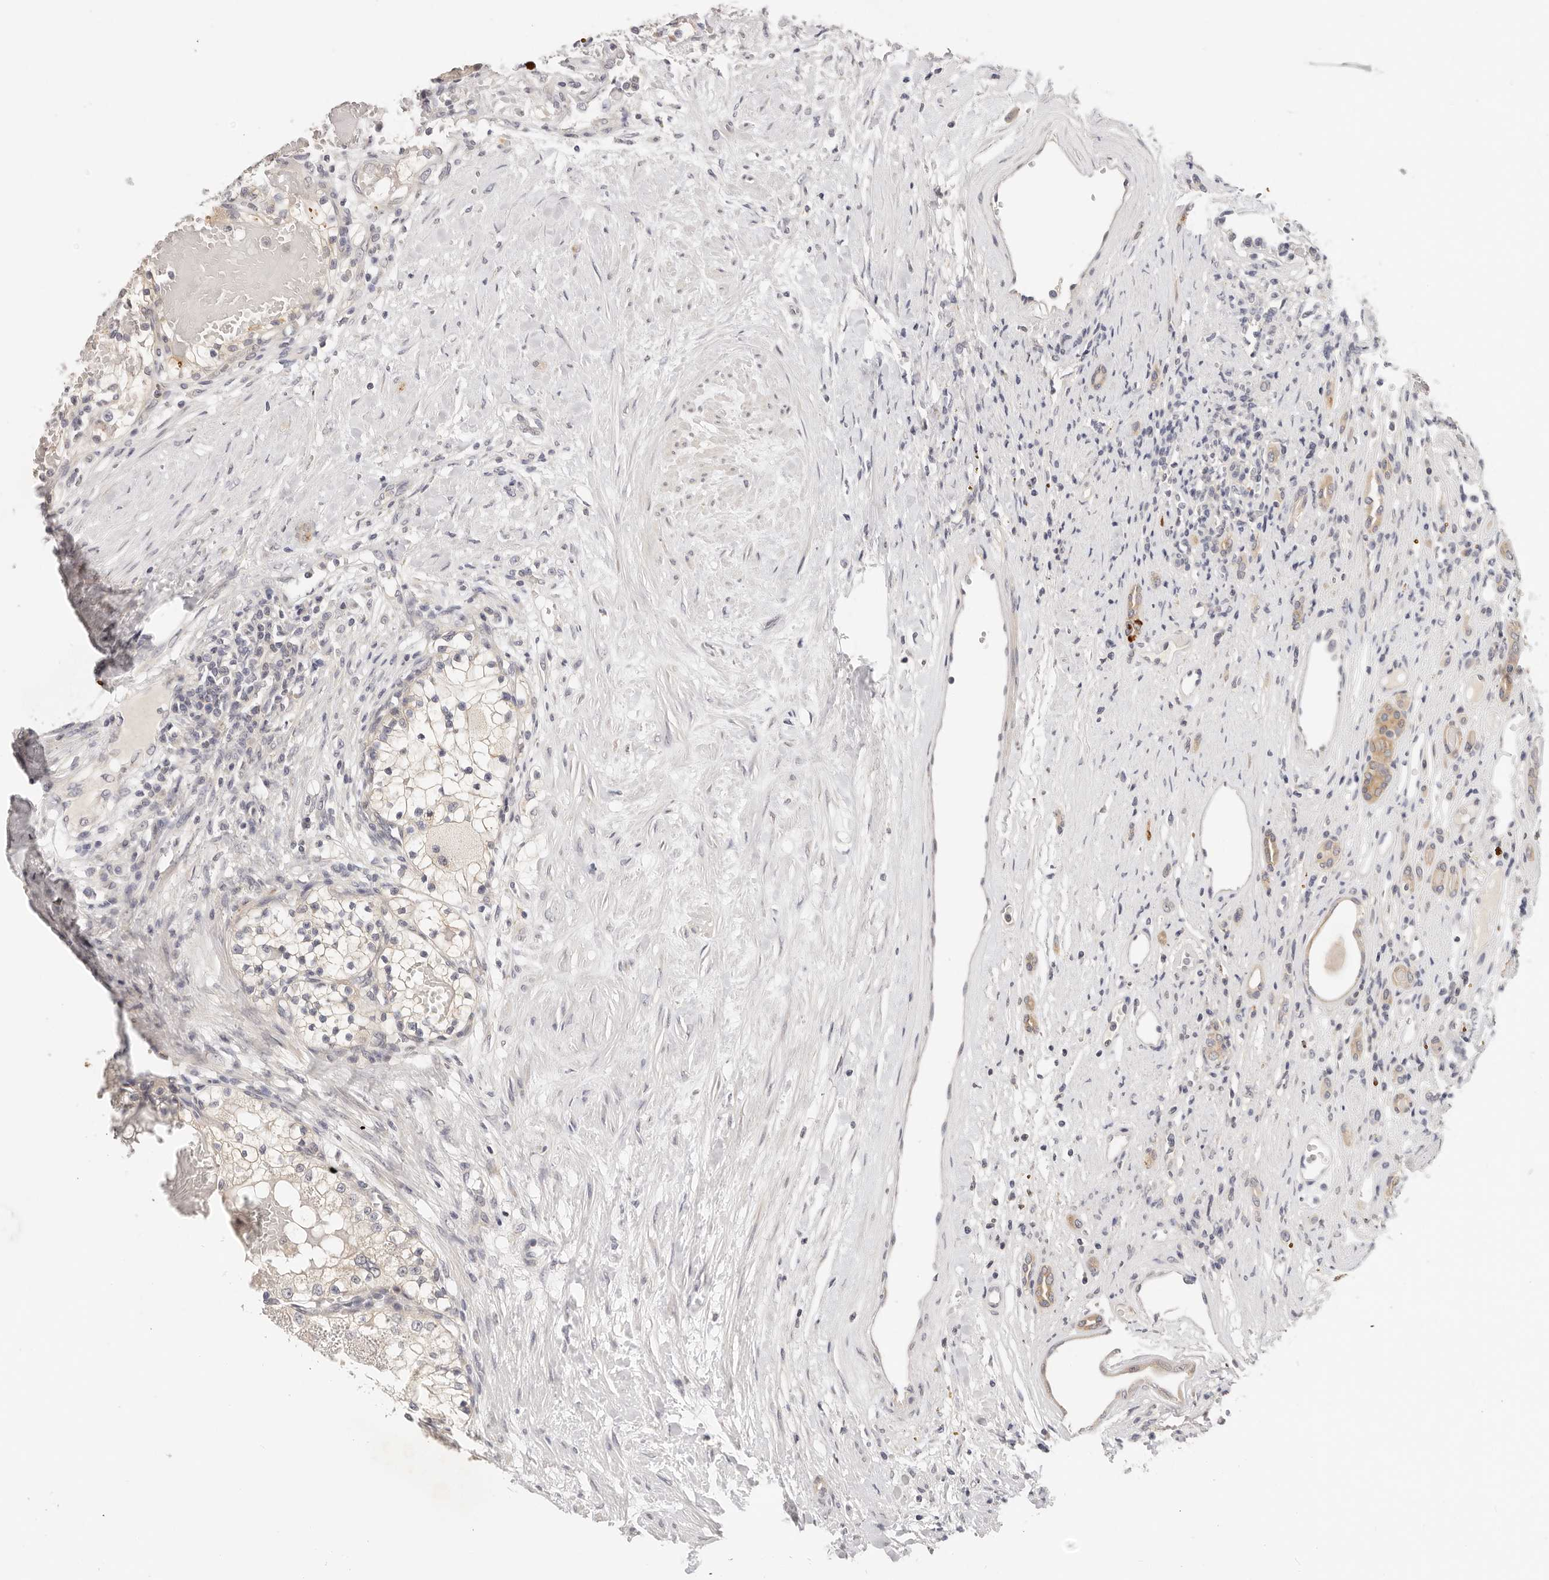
{"staining": {"intensity": "negative", "quantity": "none", "location": "none"}, "tissue": "renal cancer", "cell_type": "Tumor cells", "image_type": "cancer", "snomed": [{"axis": "morphology", "description": "Normal tissue, NOS"}, {"axis": "morphology", "description": "Adenocarcinoma, NOS"}, {"axis": "topography", "description": "Kidney"}], "caption": "Photomicrograph shows no significant protein staining in tumor cells of adenocarcinoma (renal).", "gene": "GGPS1", "patient": {"sex": "male", "age": 68}}